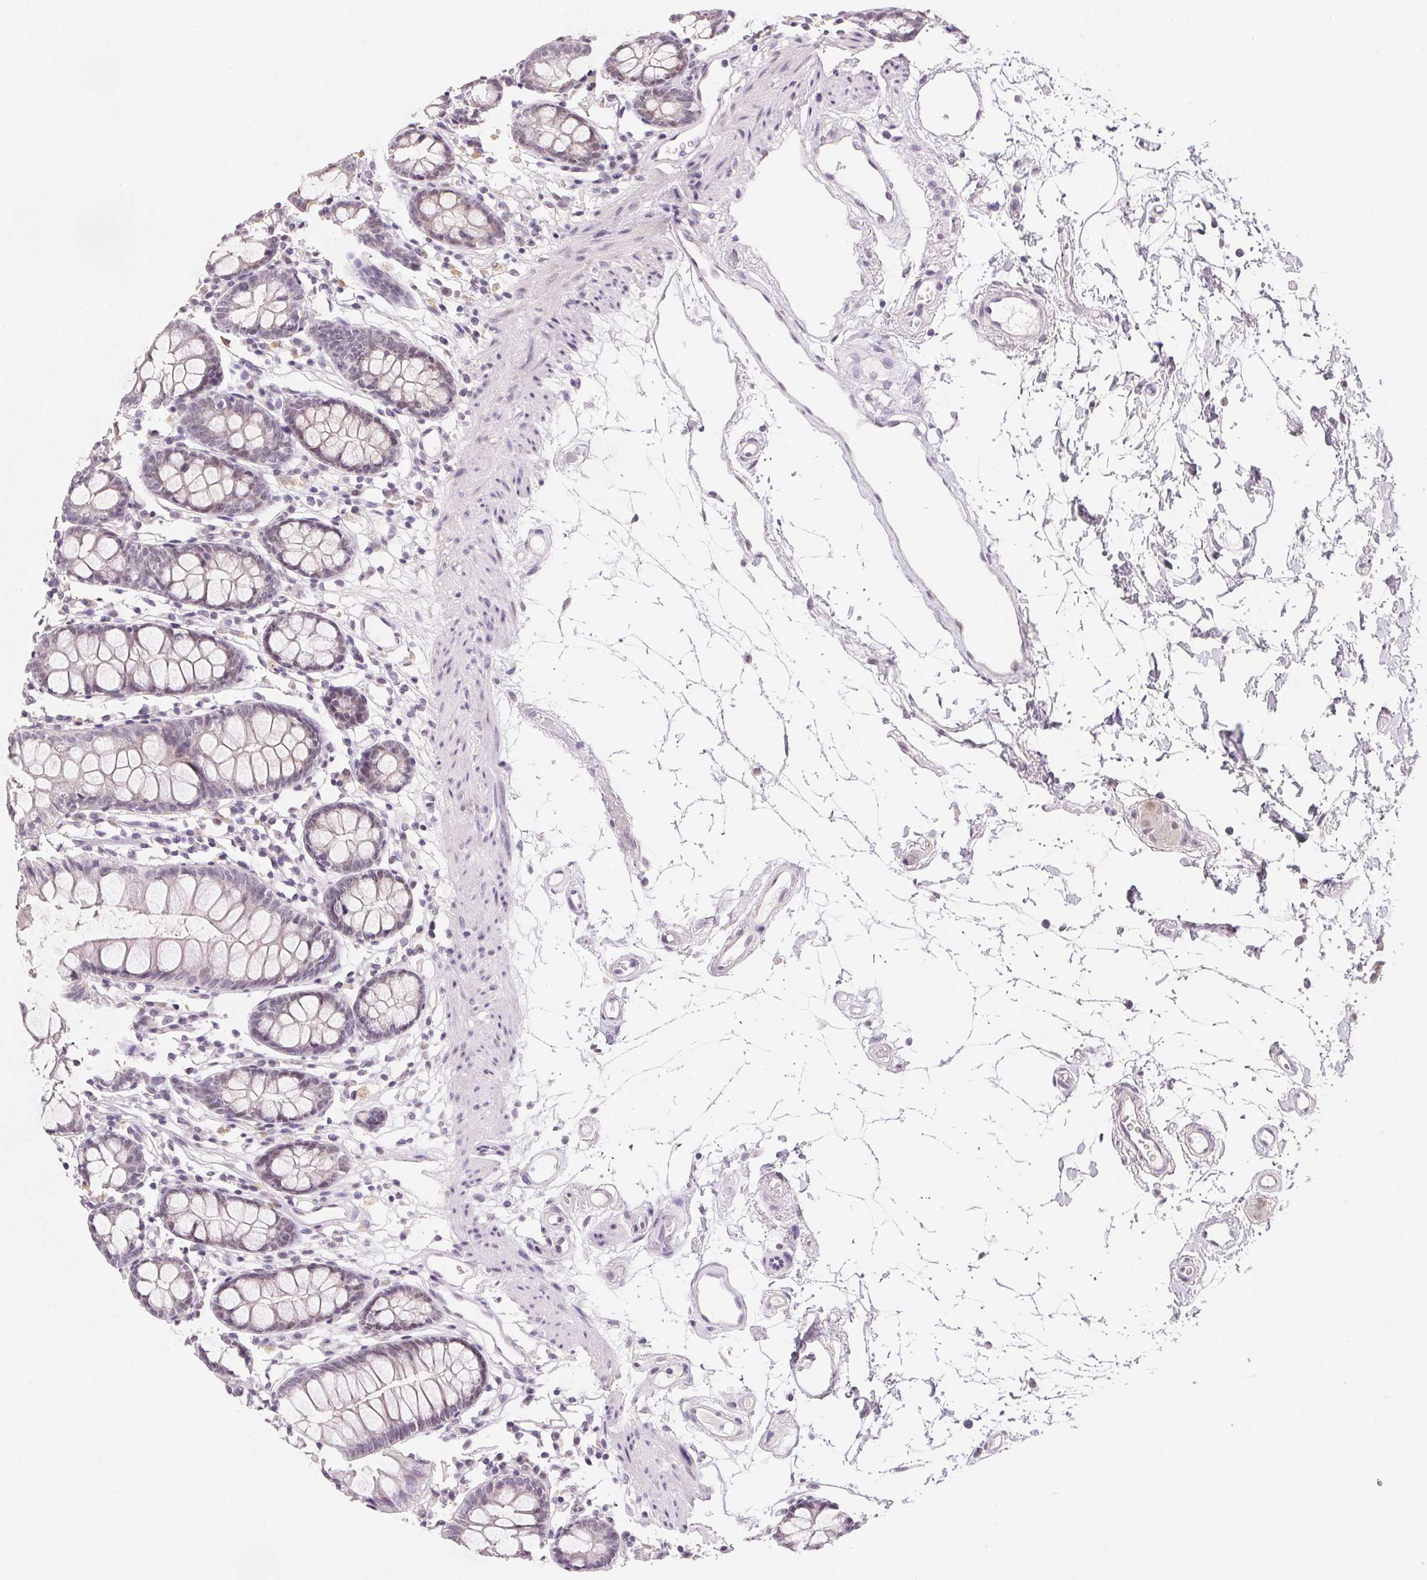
{"staining": {"intensity": "negative", "quantity": "none", "location": "none"}, "tissue": "colon", "cell_type": "Endothelial cells", "image_type": "normal", "snomed": [{"axis": "morphology", "description": "Normal tissue, NOS"}, {"axis": "topography", "description": "Colon"}], "caption": "This is an IHC photomicrograph of normal colon. There is no staining in endothelial cells.", "gene": "POLR3G", "patient": {"sex": "female", "age": 84}}